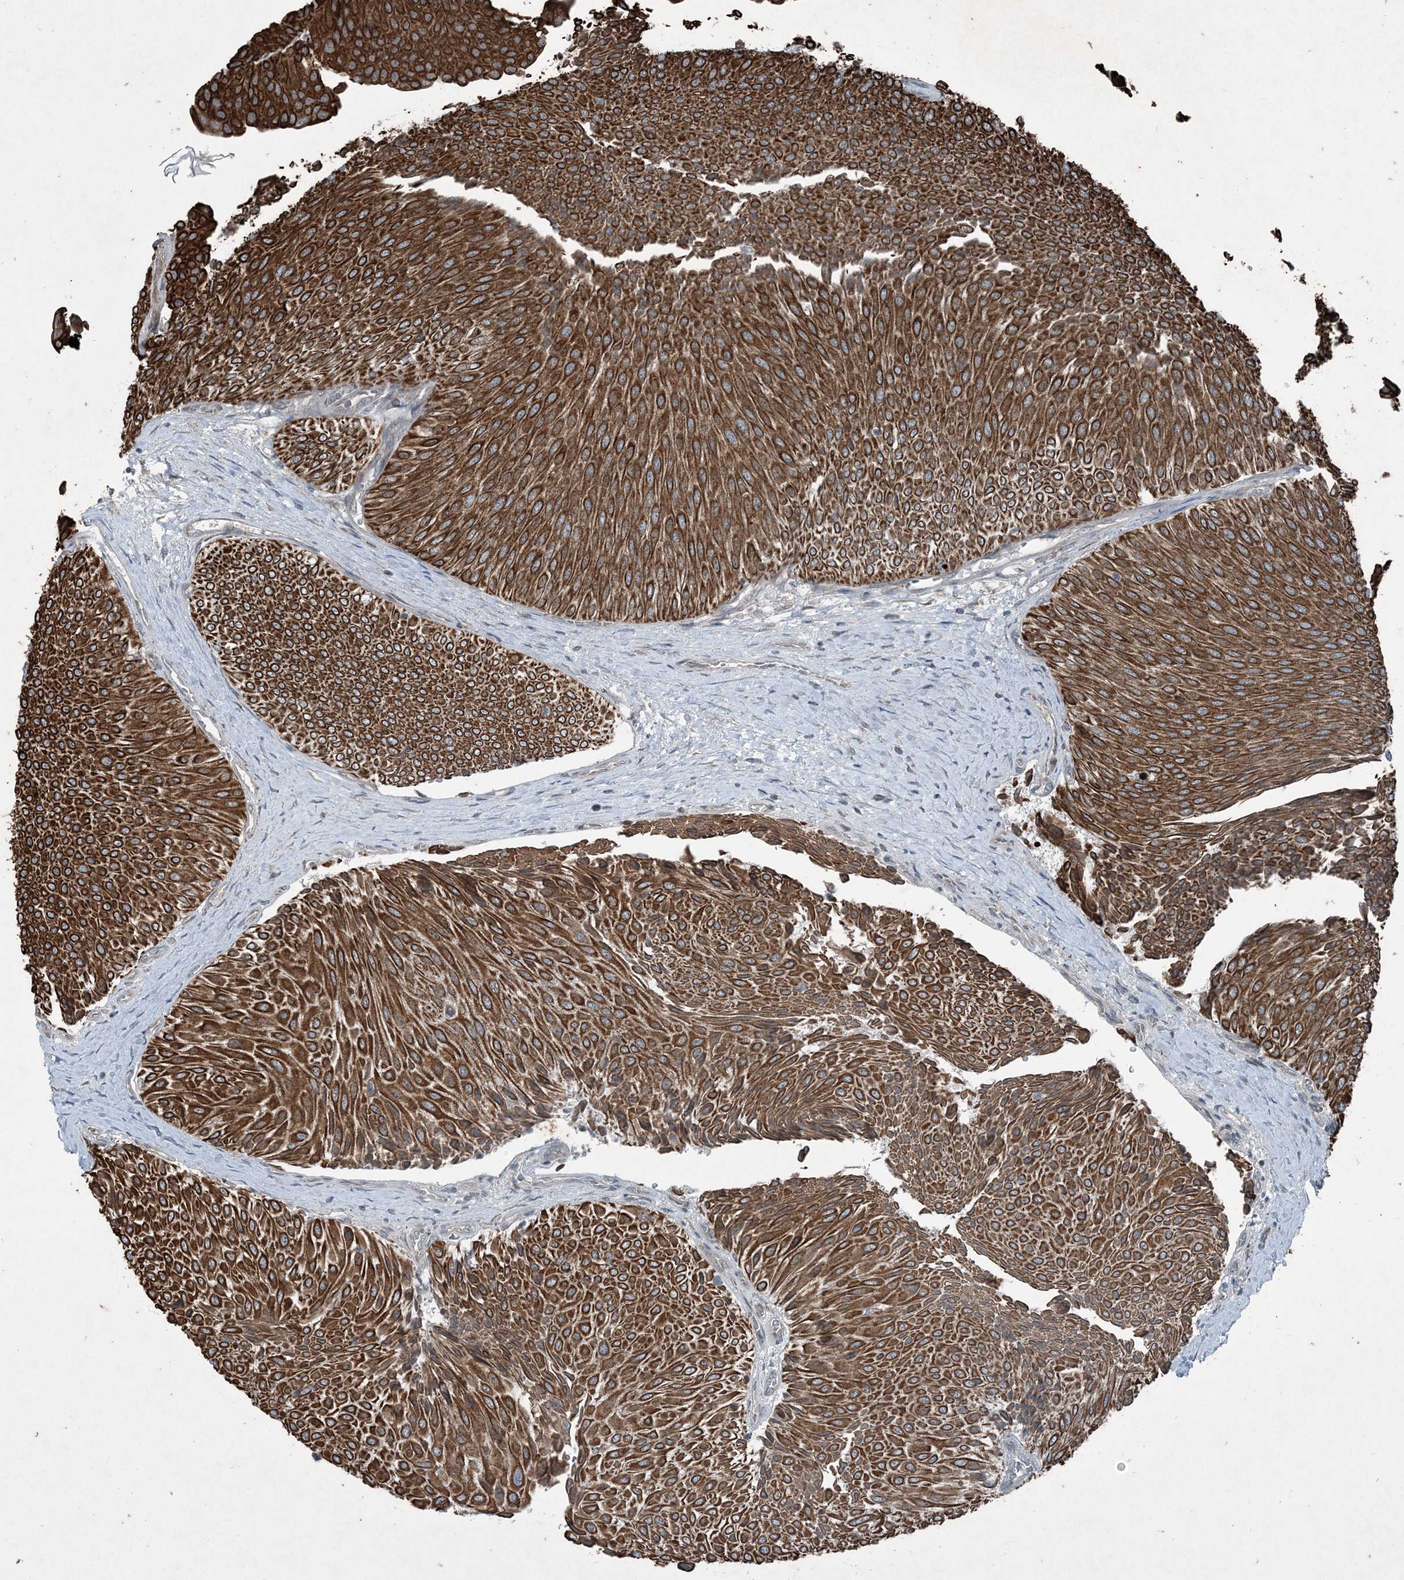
{"staining": {"intensity": "strong", "quantity": ">75%", "location": "cytoplasmic/membranous"}, "tissue": "urothelial cancer", "cell_type": "Tumor cells", "image_type": "cancer", "snomed": [{"axis": "morphology", "description": "Urothelial carcinoma, Low grade"}, {"axis": "topography", "description": "Urinary bladder"}], "caption": "This is an image of IHC staining of urothelial cancer, which shows strong positivity in the cytoplasmic/membranous of tumor cells.", "gene": "PC", "patient": {"sex": "male", "age": 78}}